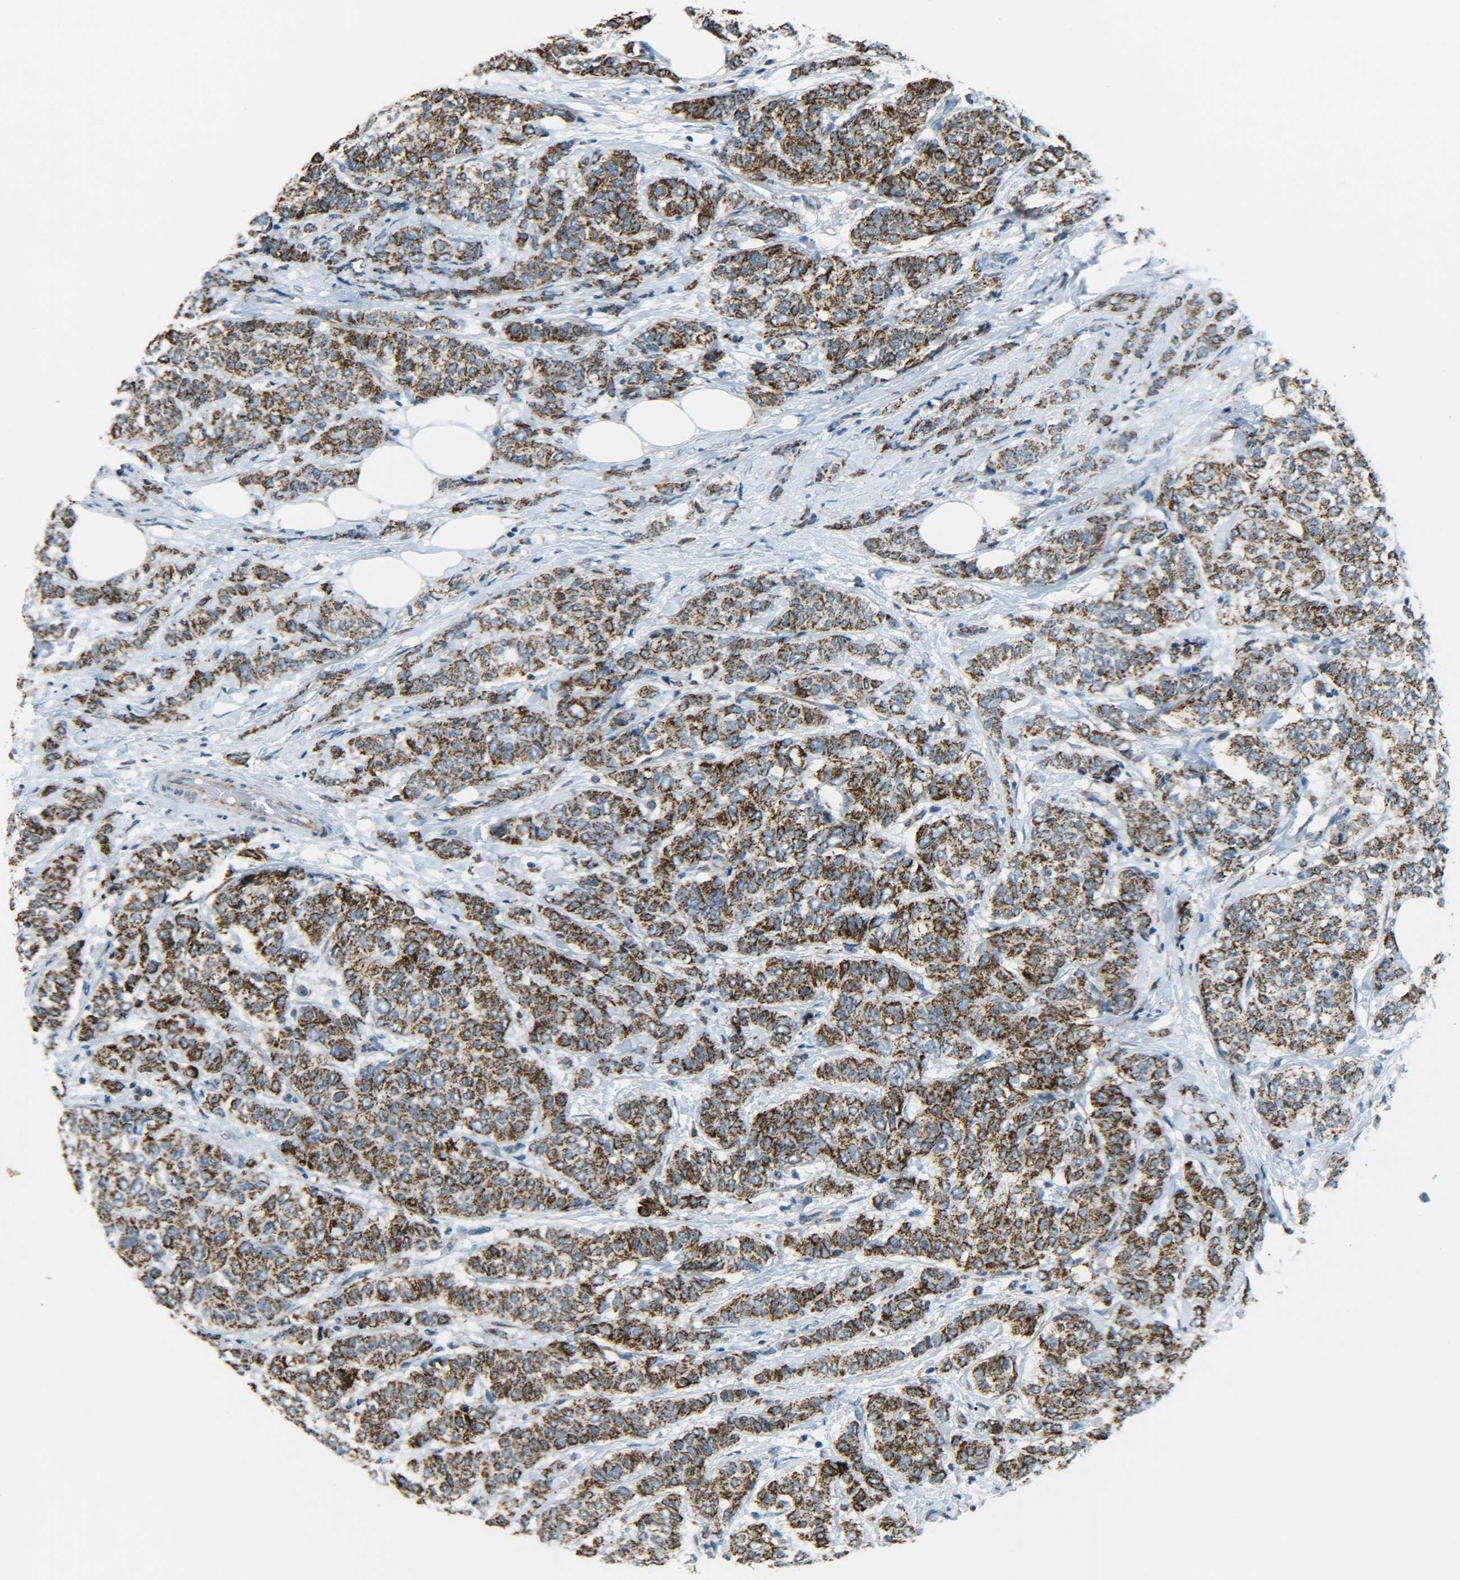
{"staining": {"intensity": "moderate", "quantity": ">75%", "location": "cytoplasmic/membranous"}, "tissue": "breast cancer", "cell_type": "Tumor cells", "image_type": "cancer", "snomed": [{"axis": "morphology", "description": "Lobular carcinoma"}, {"axis": "topography", "description": "Breast"}], "caption": "Protein analysis of breast cancer (lobular carcinoma) tissue displays moderate cytoplasmic/membranous staining in approximately >75% of tumor cells.", "gene": "CYB5R1", "patient": {"sex": "female", "age": 60}}